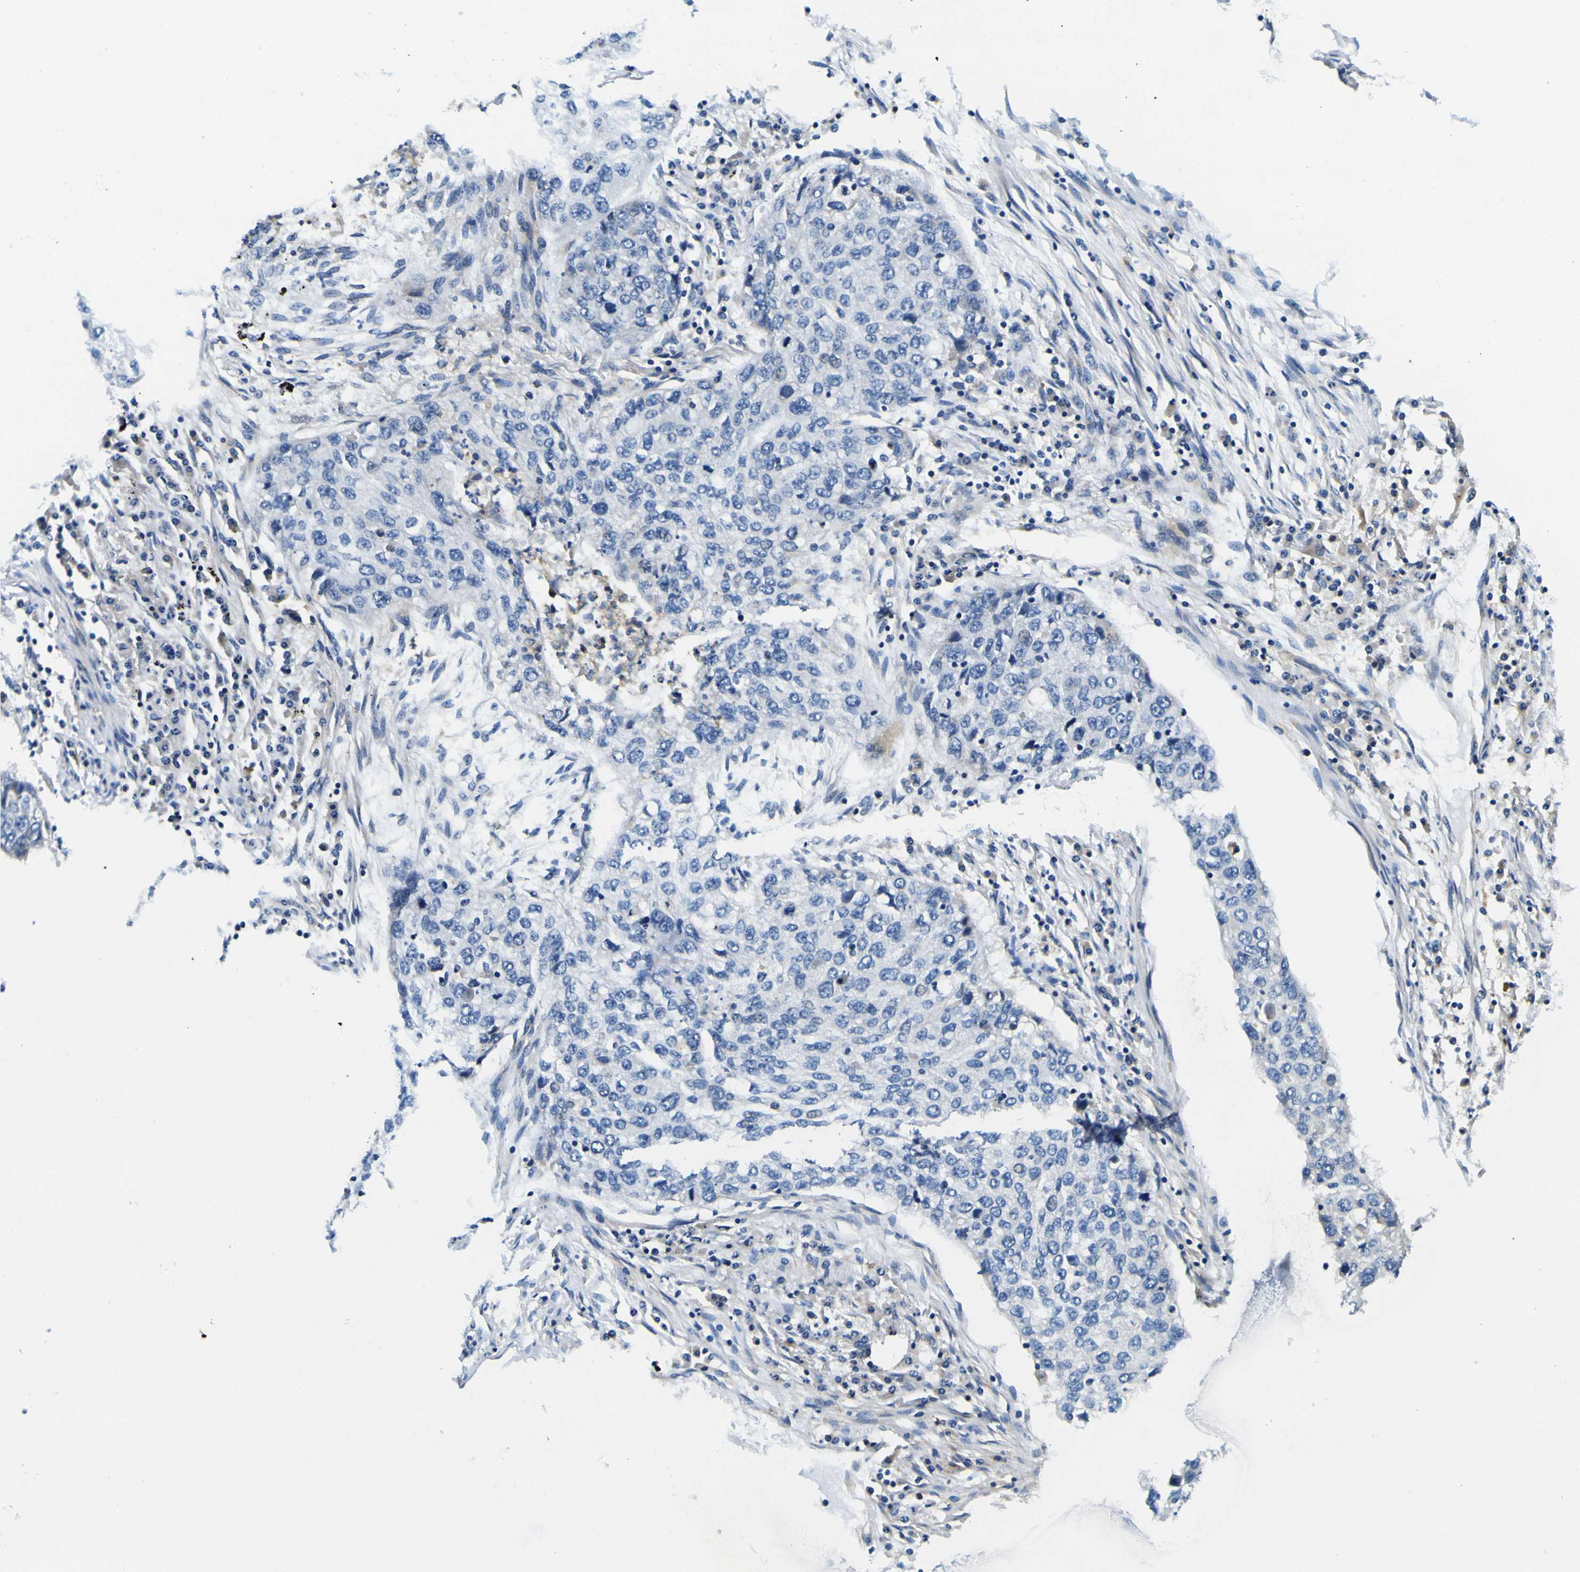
{"staining": {"intensity": "negative", "quantity": "none", "location": "none"}, "tissue": "lung cancer", "cell_type": "Tumor cells", "image_type": "cancer", "snomed": [{"axis": "morphology", "description": "Squamous cell carcinoma, NOS"}, {"axis": "topography", "description": "Lung"}], "caption": "A photomicrograph of human squamous cell carcinoma (lung) is negative for staining in tumor cells. (IHC, brightfield microscopy, high magnification).", "gene": "CLSTN1", "patient": {"sex": "female", "age": 63}}